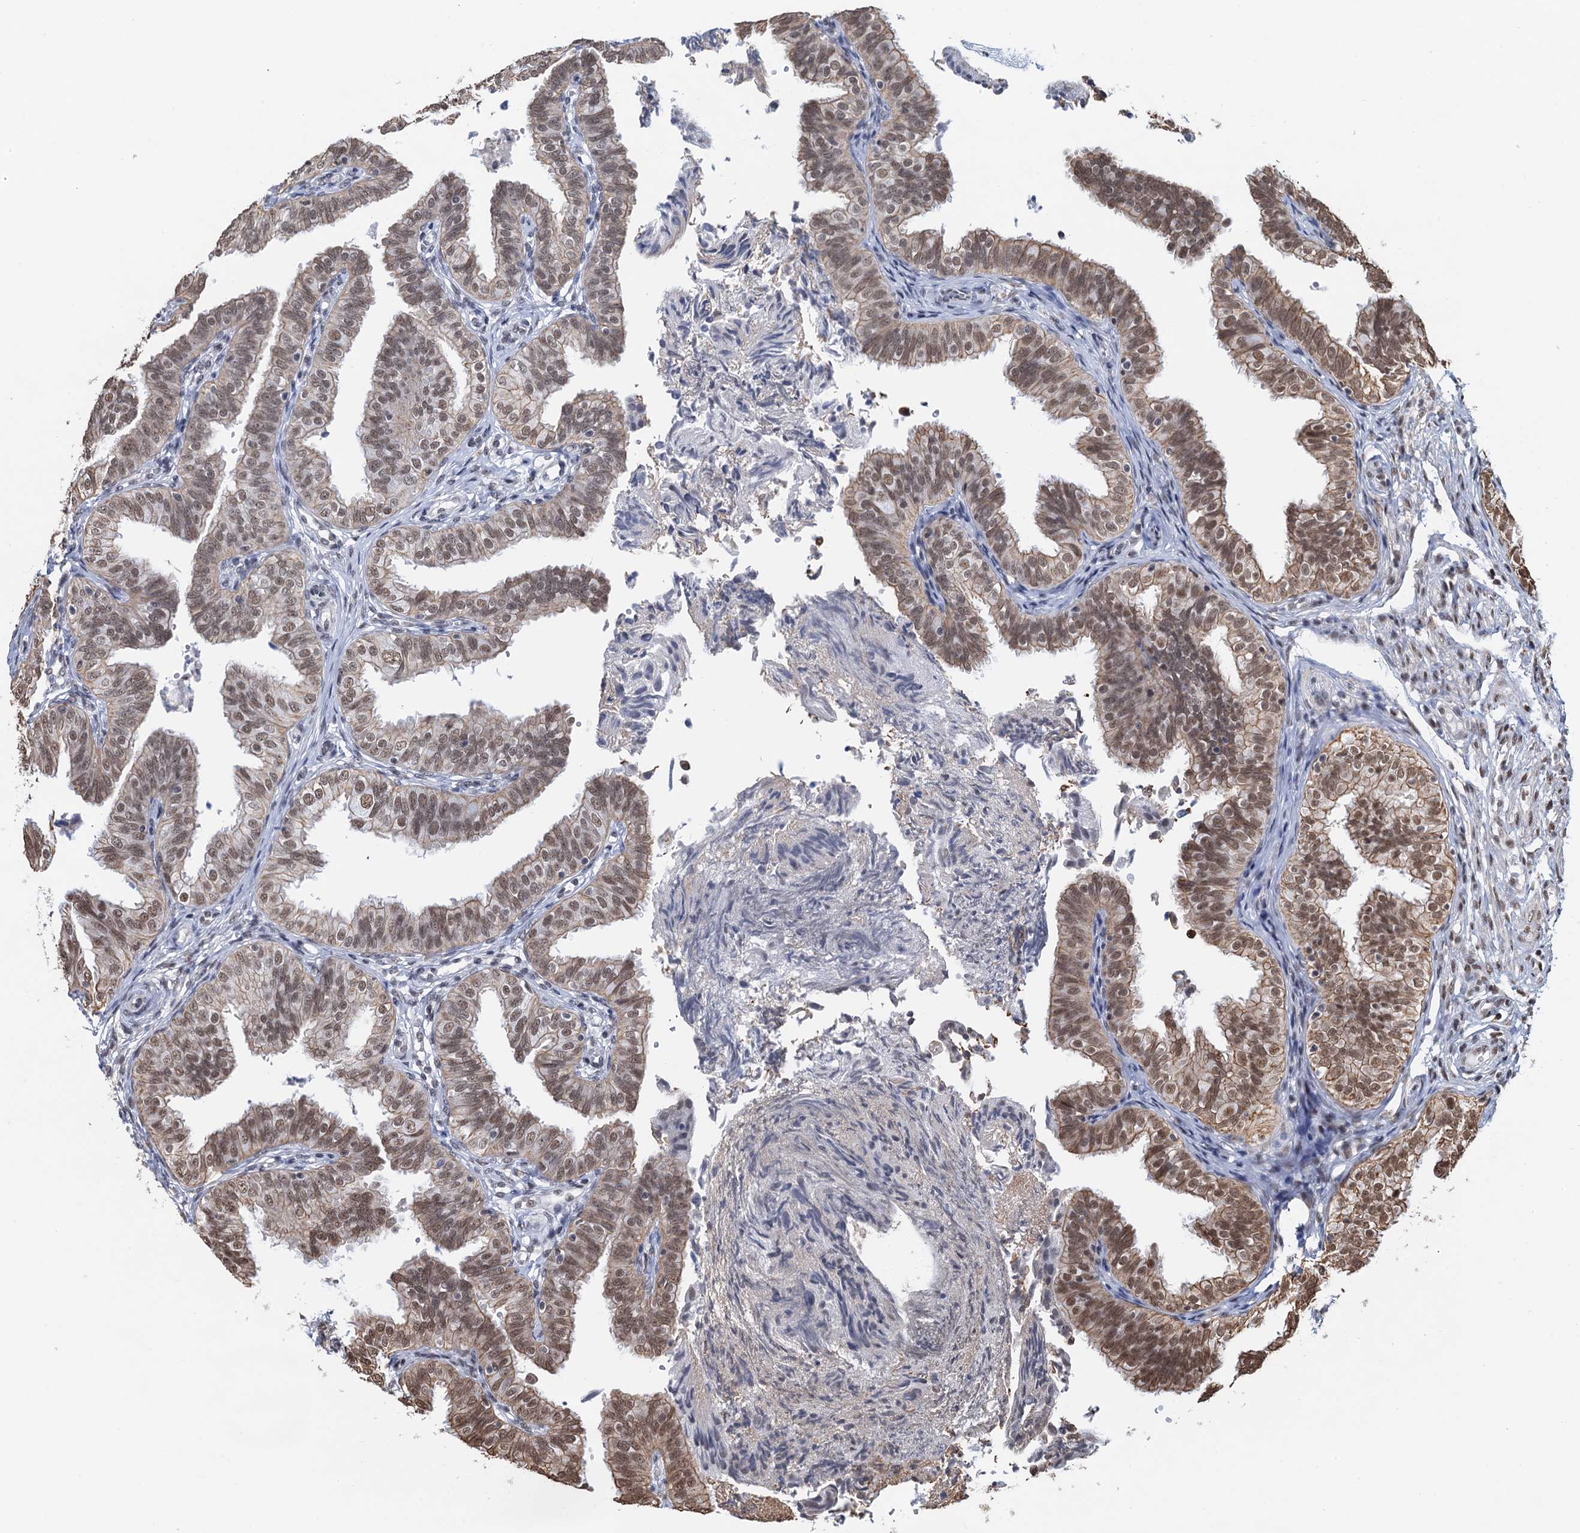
{"staining": {"intensity": "moderate", "quantity": ">75%", "location": "cytoplasmic/membranous,nuclear"}, "tissue": "fallopian tube", "cell_type": "Glandular cells", "image_type": "normal", "snomed": [{"axis": "morphology", "description": "Normal tissue, NOS"}, {"axis": "topography", "description": "Fallopian tube"}], "caption": "Moderate cytoplasmic/membranous,nuclear expression for a protein is present in about >75% of glandular cells of benign fallopian tube using immunohistochemistry (IHC).", "gene": "ZNF609", "patient": {"sex": "female", "age": 35}}